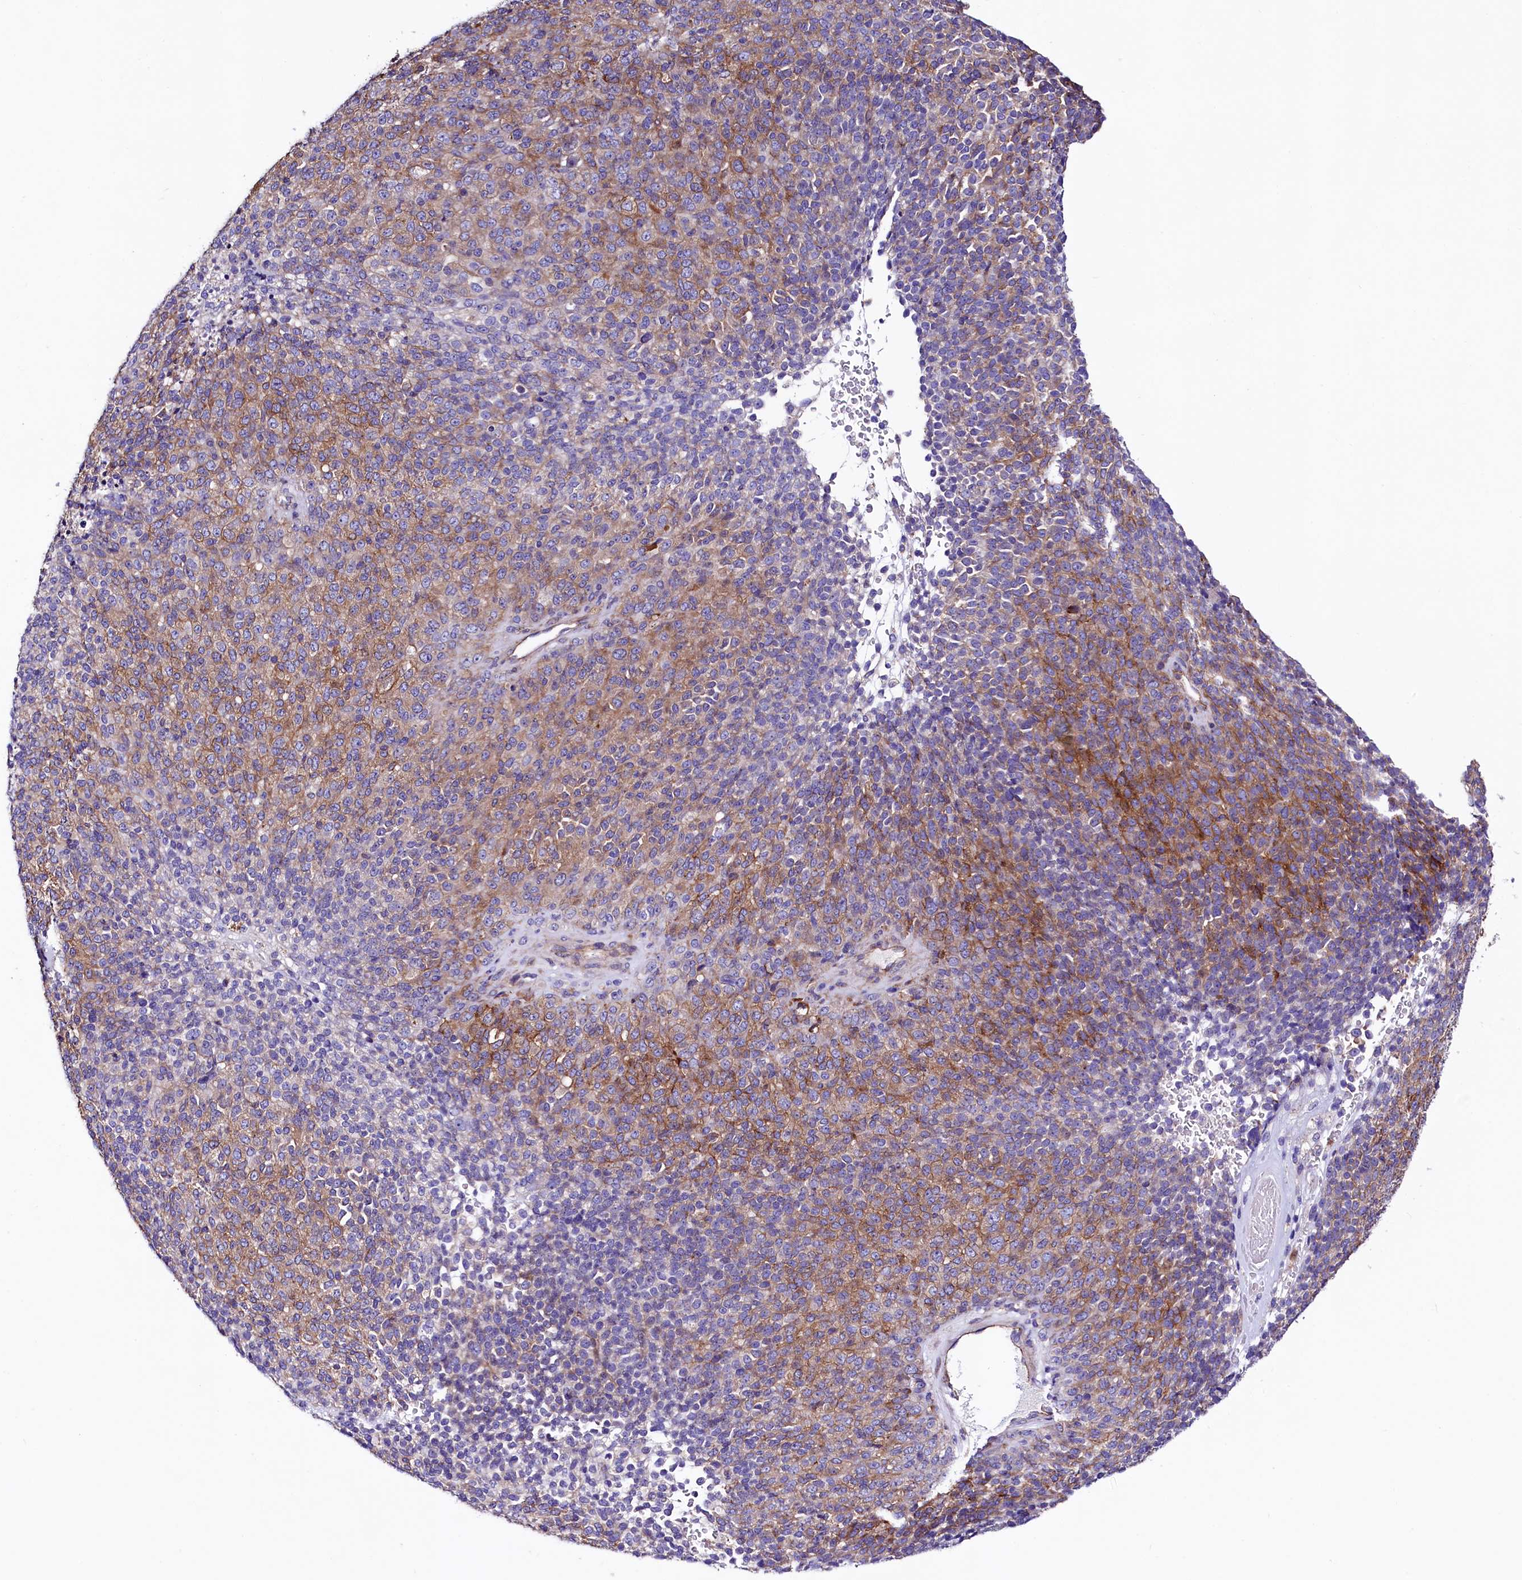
{"staining": {"intensity": "moderate", "quantity": "25%-75%", "location": "cytoplasmic/membranous"}, "tissue": "melanoma", "cell_type": "Tumor cells", "image_type": "cancer", "snomed": [{"axis": "morphology", "description": "Malignant melanoma, Metastatic site"}, {"axis": "topography", "description": "Brain"}], "caption": "Immunohistochemical staining of melanoma exhibits medium levels of moderate cytoplasmic/membranous staining in about 25%-75% of tumor cells.", "gene": "SLF1", "patient": {"sex": "female", "age": 56}}